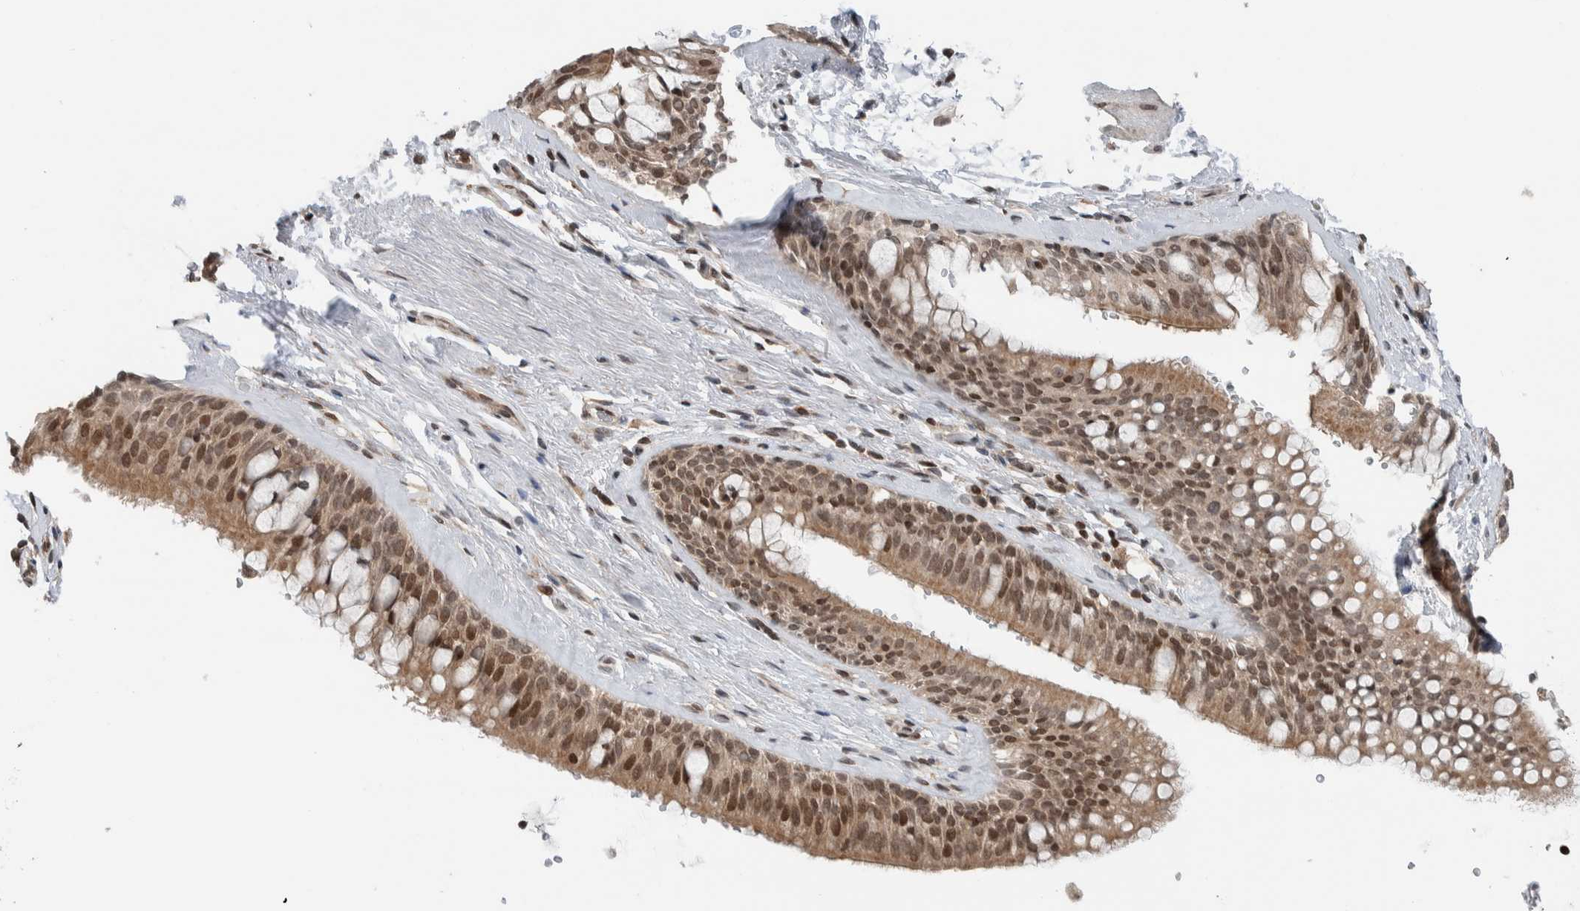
{"staining": {"intensity": "strong", "quantity": ">75%", "location": "cytoplasmic/membranous,nuclear"}, "tissue": "bronchus", "cell_type": "Respiratory epithelial cells", "image_type": "normal", "snomed": [{"axis": "morphology", "description": "Normal tissue, NOS"}, {"axis": "topography", "description": "Cartilage tissue"}, {"axis": "topography", "description": "Bronchus"}], "caption": "Immunohistochemical staining of normal human bronchus demonstrates strong cytoplasmic/membranous,nuclear protein staining in approximately >75% of respiratory epithelial cells. Immunohistochemistry stains the protein of interest in brown and the nuclei are stained blue.", "gene": "NPLOC4", "patient": {"sex": "female", "age": 53}}